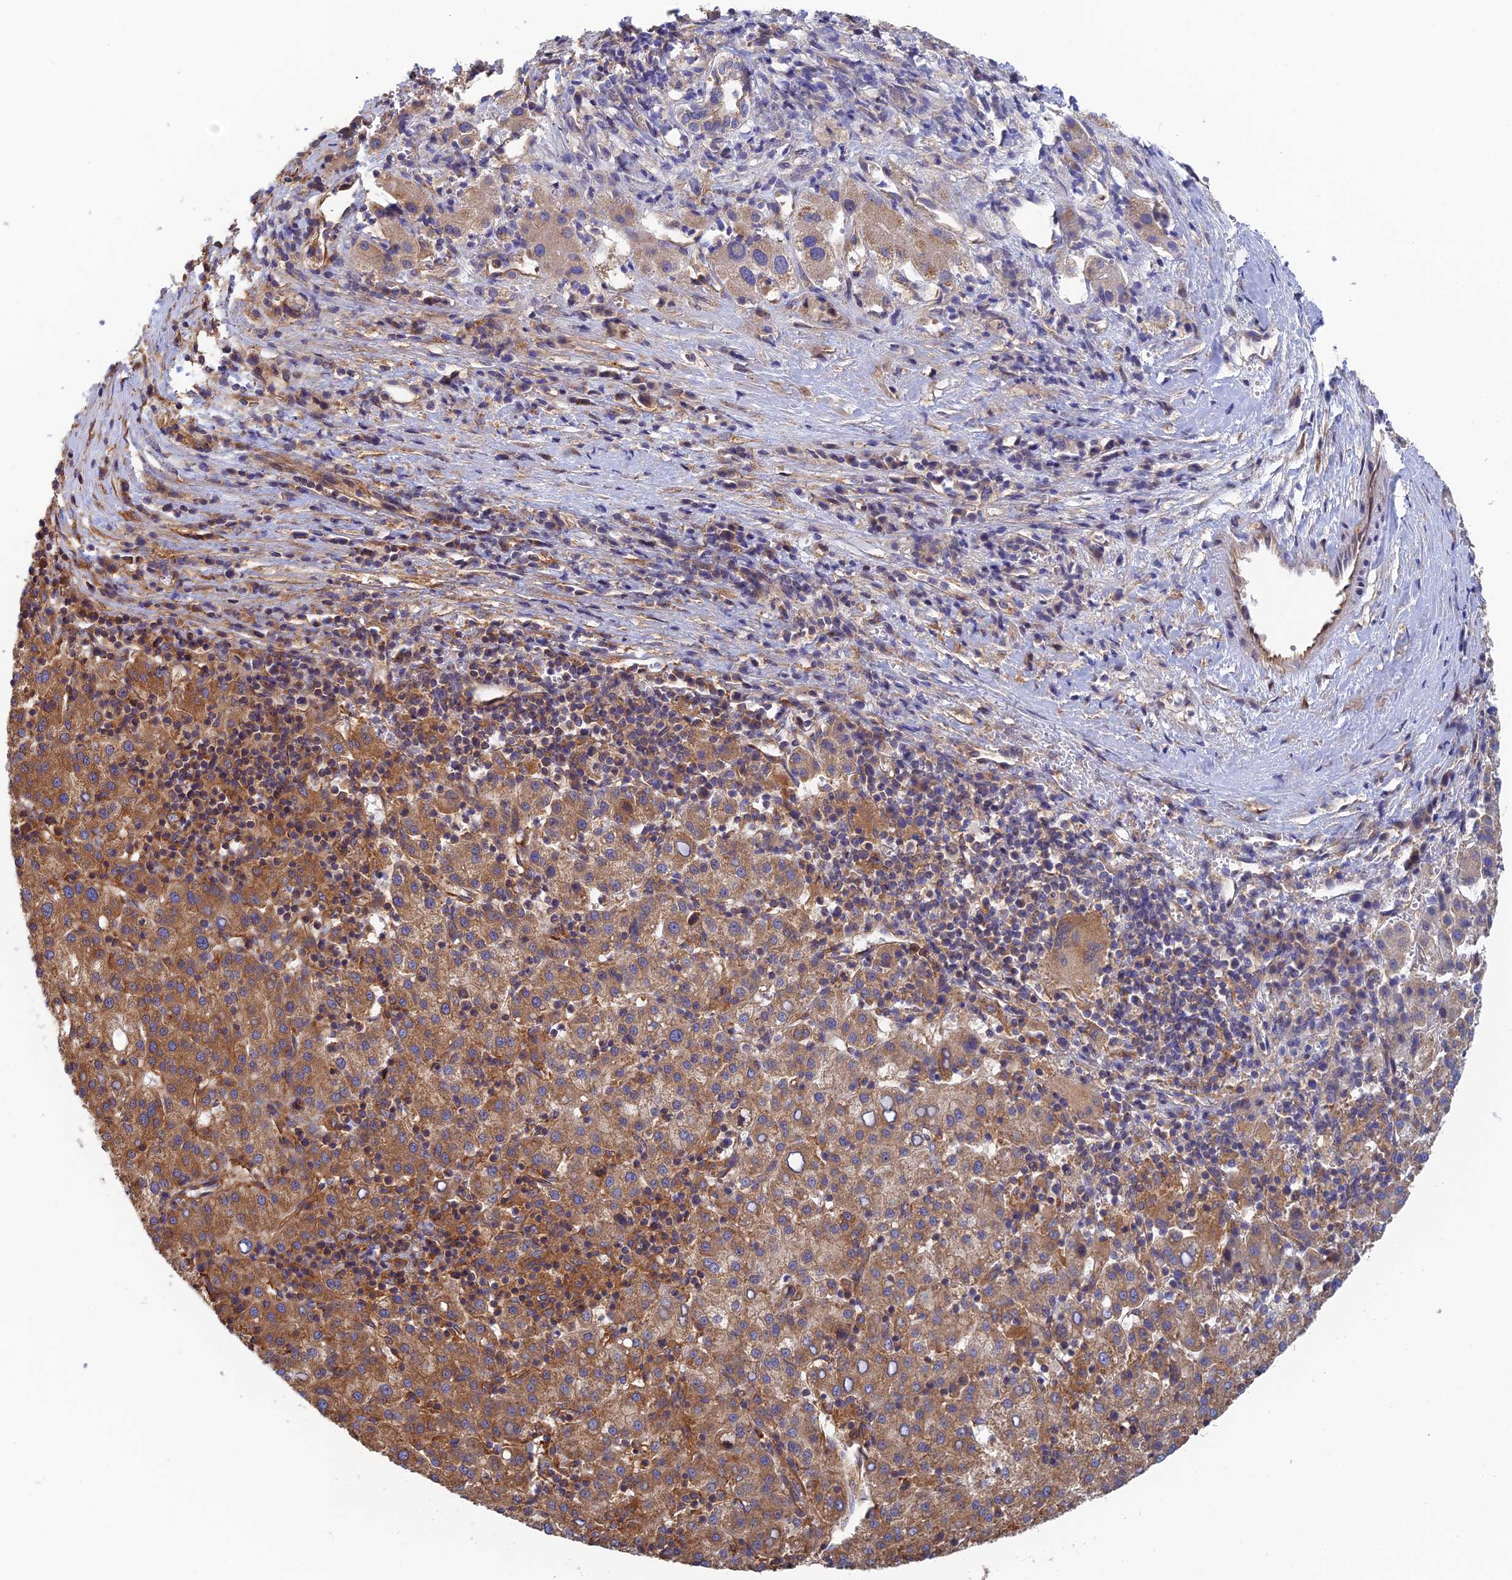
{"staining": {"intensity": "weak", "quantity": ">75%", "location": "cytoplasmic/membranous"}, "tissue": "liver cancer", "cell_type": "Tumor cells", "image_type": "cancer", "snomed": [{"axis": "morphology", "description": "Carcinoma, Hepatocellular, NOS"}, {"axis": "topography", "description": "Liver"}], "caption": "Immunohistochemical staining of hepatocellular carcinoma (liver) reveals low levels of weak cytoplasmic/membranous positivity in approximately >75% of tumor cells. Immunohistochemistry stains the protein of interest in brown and the nuclei are stained blue.", "gene": "DCTN2", "patient": {"sex": "female", "age": 58}}